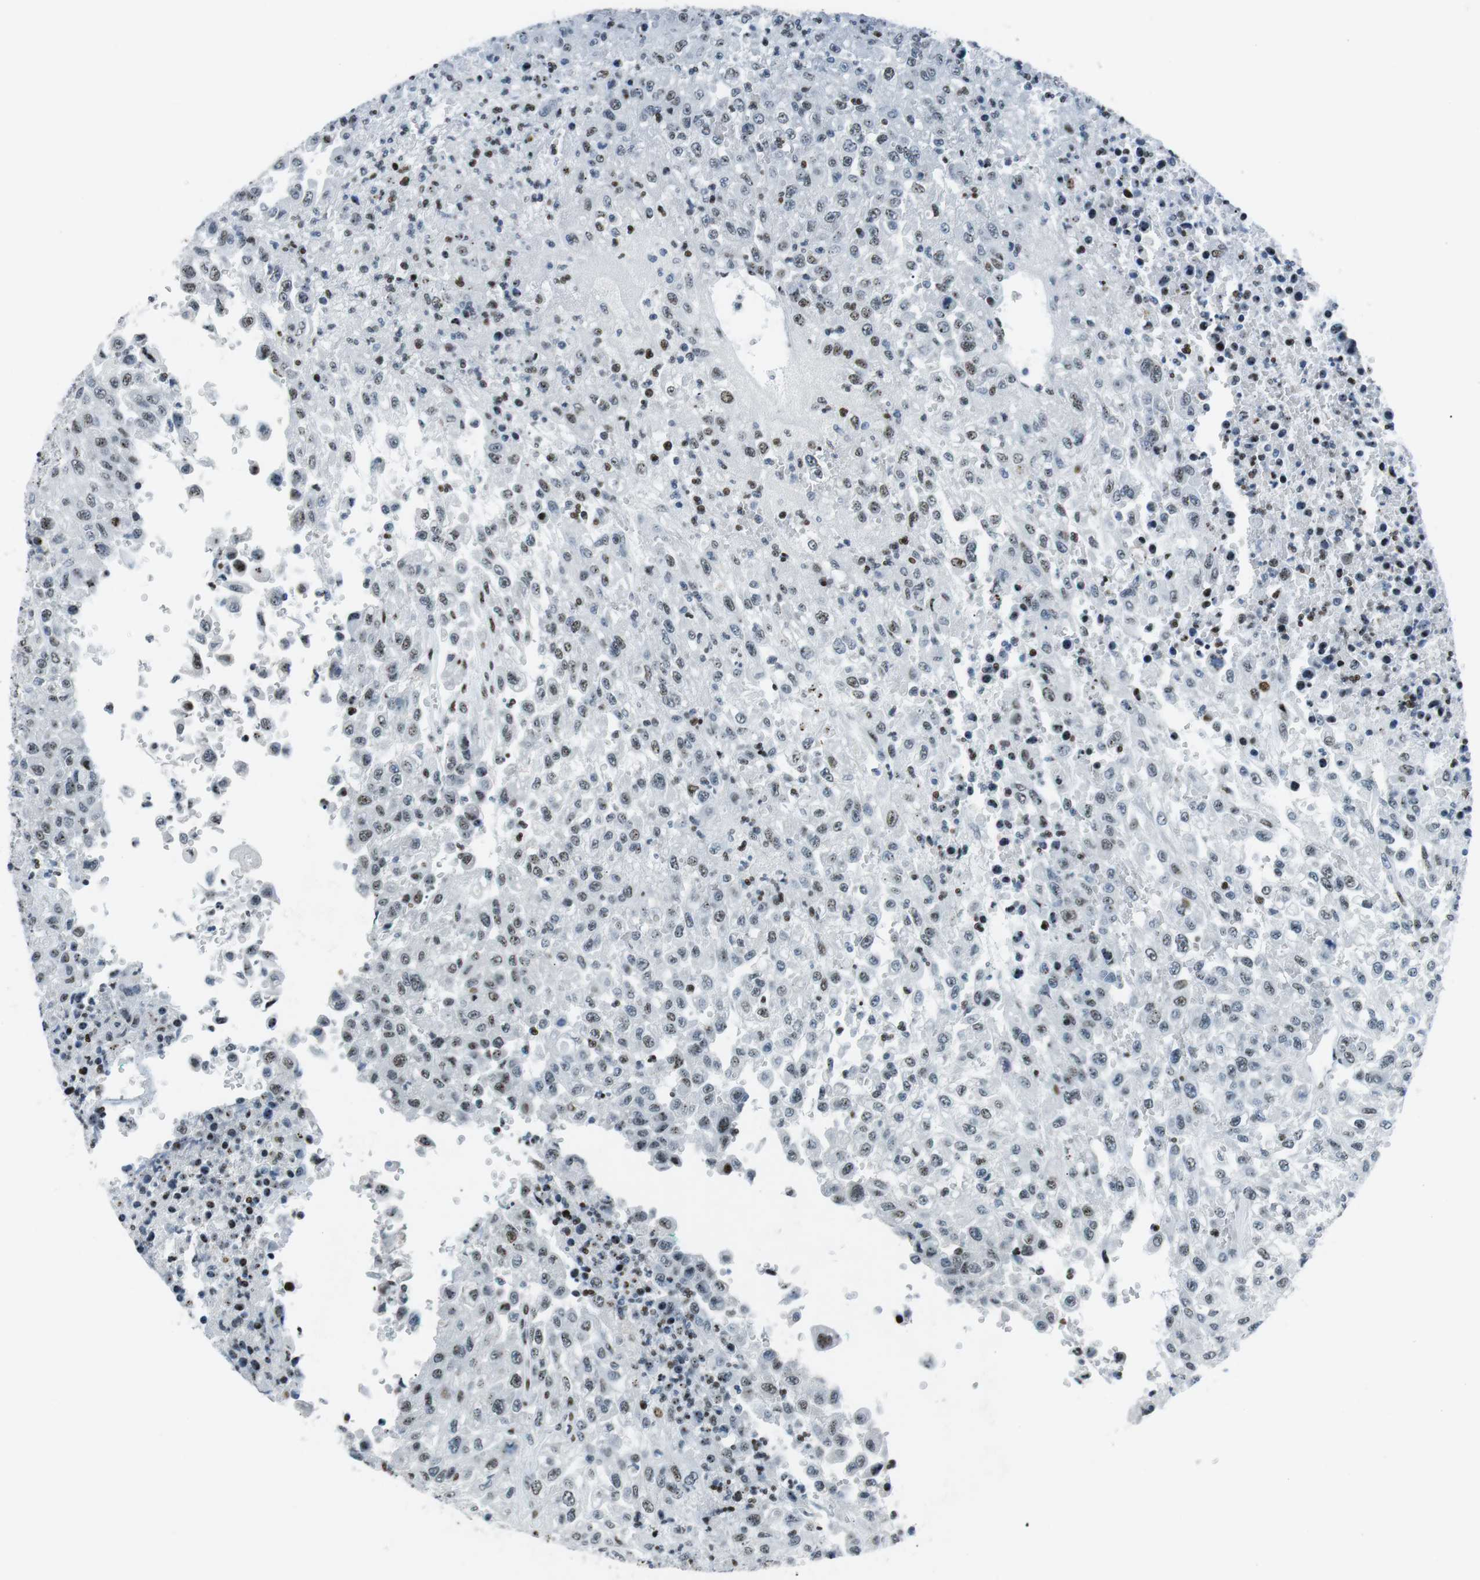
{"staining": {"intensity": "weak", "quantity": ">75%", "location": "nuclear"}, "tissue": "urothelial cancer", "cell_type": "Tumor cells", "image_type": "cancer", "snomed": [{"axis": "morphology", "description": "Urothelial carcinoma, High grade"}, {"axis": "topography", "description": "Urinary bladder"}], "caption": "Immunohistochemistry (DAB) staining of urothelial carcinoma (high-grade) displays weak nuclear protein expression in approximately >75% of tumor cells. (DAB (3,3'-diaminobenzidine) IHC with brightfield microscopy, high magnification).", "gene": "PML", "patient": {"sex": "male", "age": 46}}